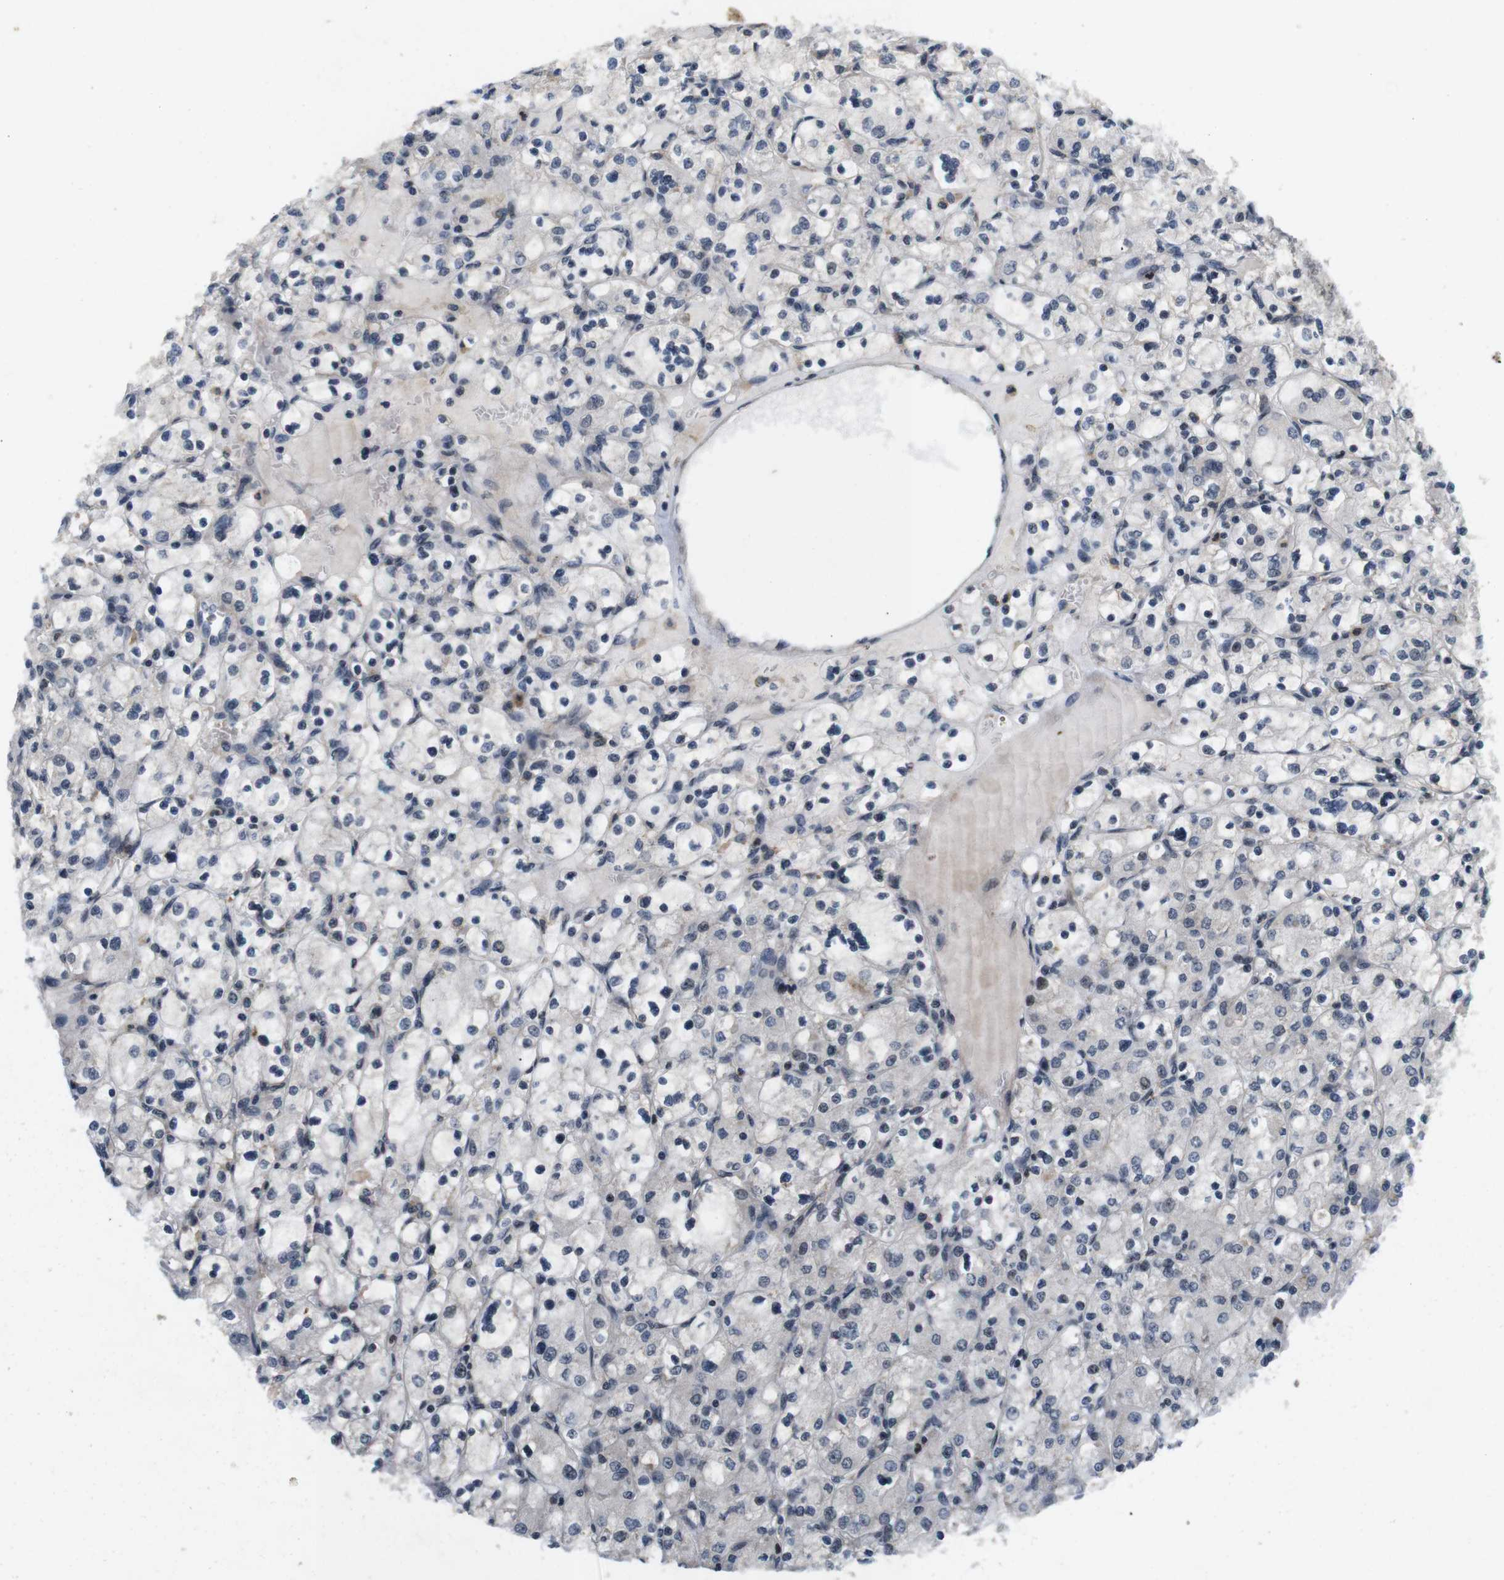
{"staining": {"intensity": "moderate", "quantity": "<25%", "location": "nuclear"}, "tissue": "renal cancer", "cell_type": "Tumor cells", "image_type": "cancer", "snomed": [{"axis": "morphology", "description": "Adenocarcinoma, NOS"}, {"axis": "topography", "description": "Kidney"}], "caption": "Immunohistochemistry (IHC) of adenocarcinoma (renal) reveals low levels of moderate nuclear positivity in approximately <25% of tumor cells.", "gene": "SP2", "patient": {"sex": "female", "age": 83}}